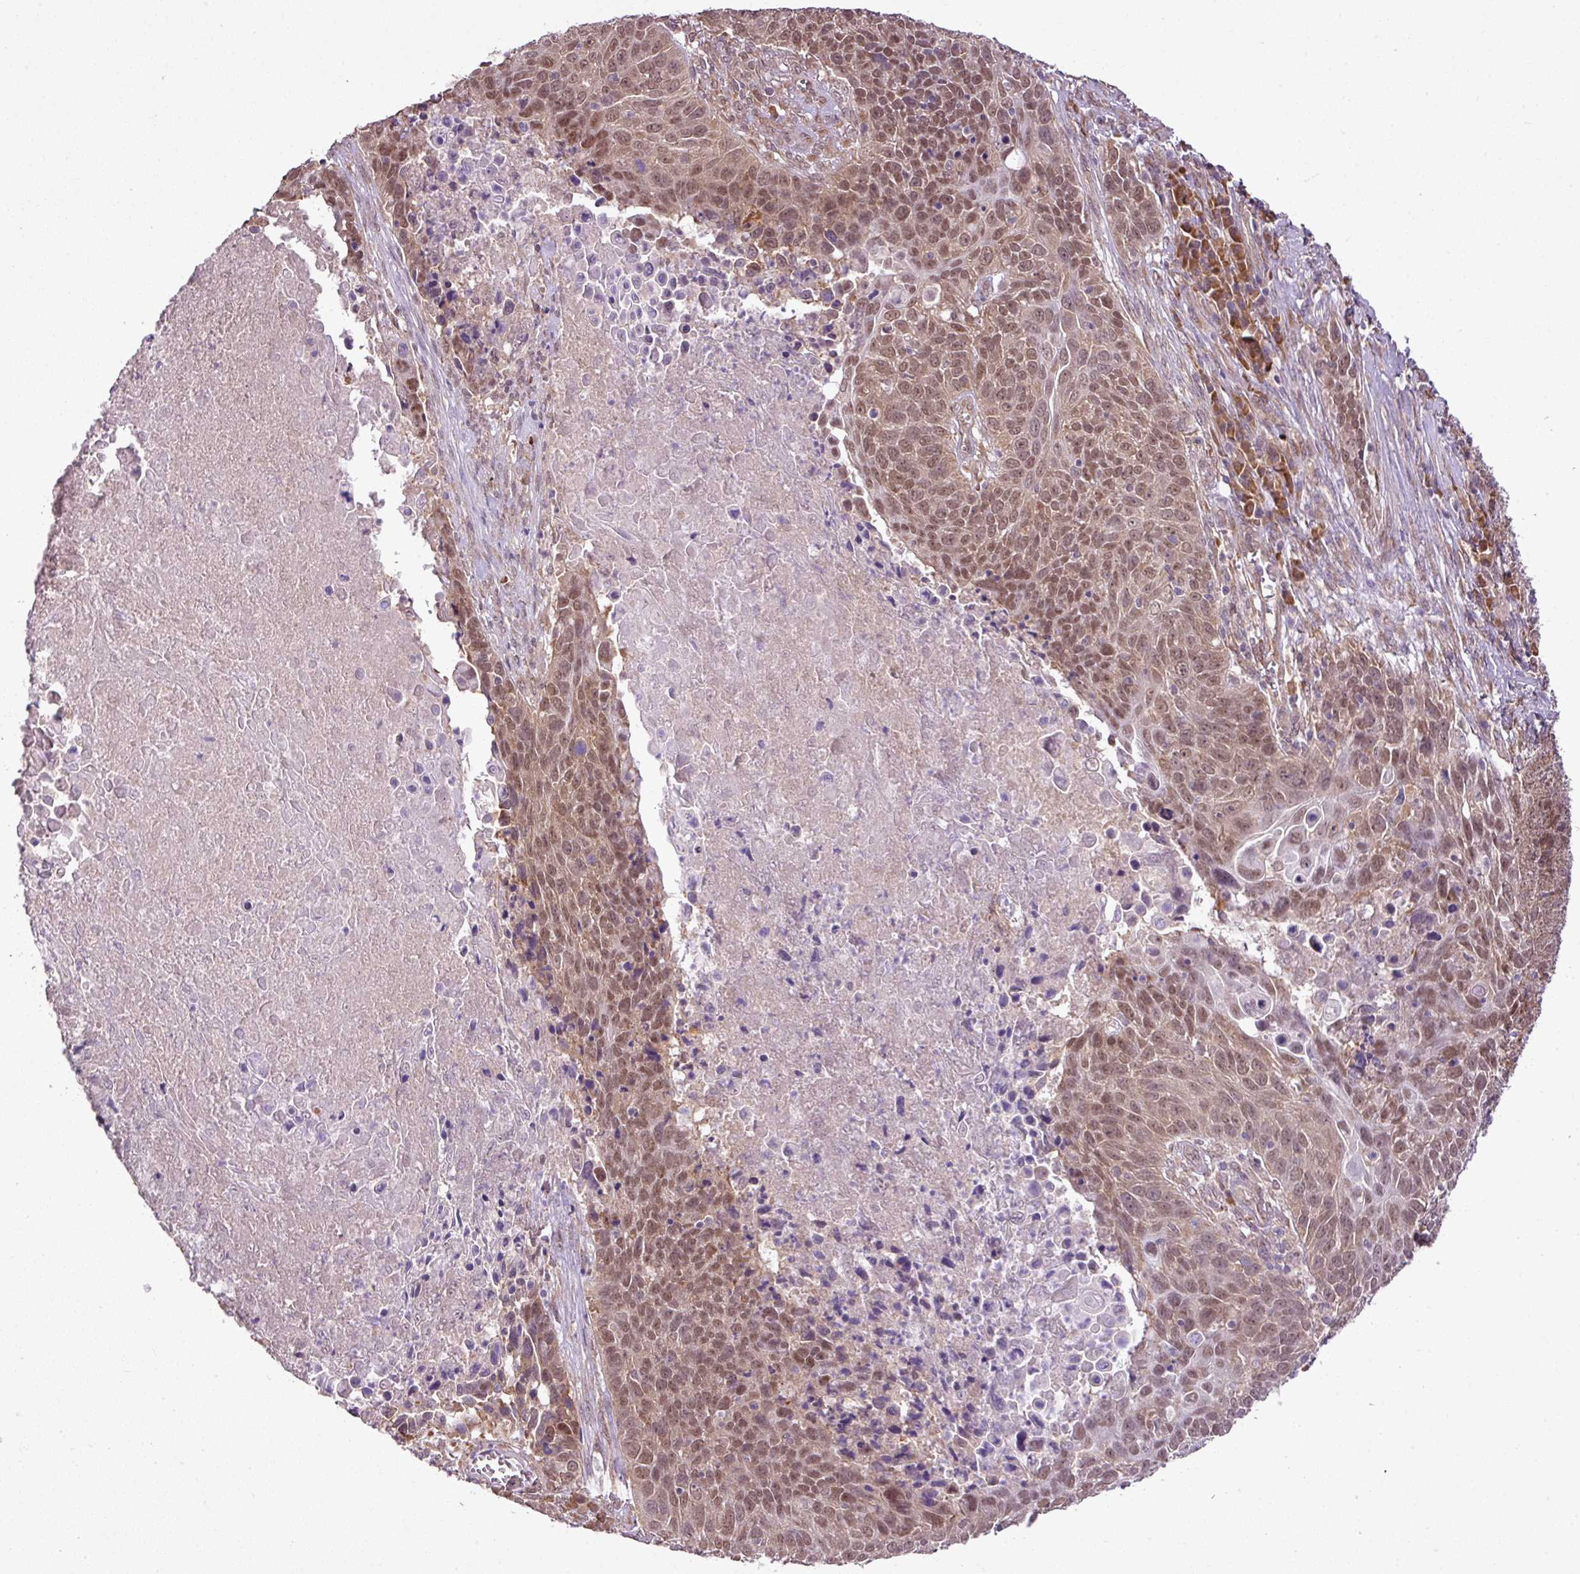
{"staining": {"intensity": "moderate", "quantity": ">75%", "location": "cytoplasmic/membranous,nuclear"}, "tissue": "lung cancer", "cell_type": "Tumor cells", "image_type": "cancer", "snomed": [{"axis": "morphology", "description": "Squamous cell carcinoma, NOS"}, {"axis": "topography", "description": "Lung"}], "caption": "Lung cancer stained with a brown dye displays moderate cytoplasmic/membranous and nuclear positive staining in approximately >75% of tumor cells.", "gene": "DNAAF4", "patient": {"sex": "male", "age": 78}}